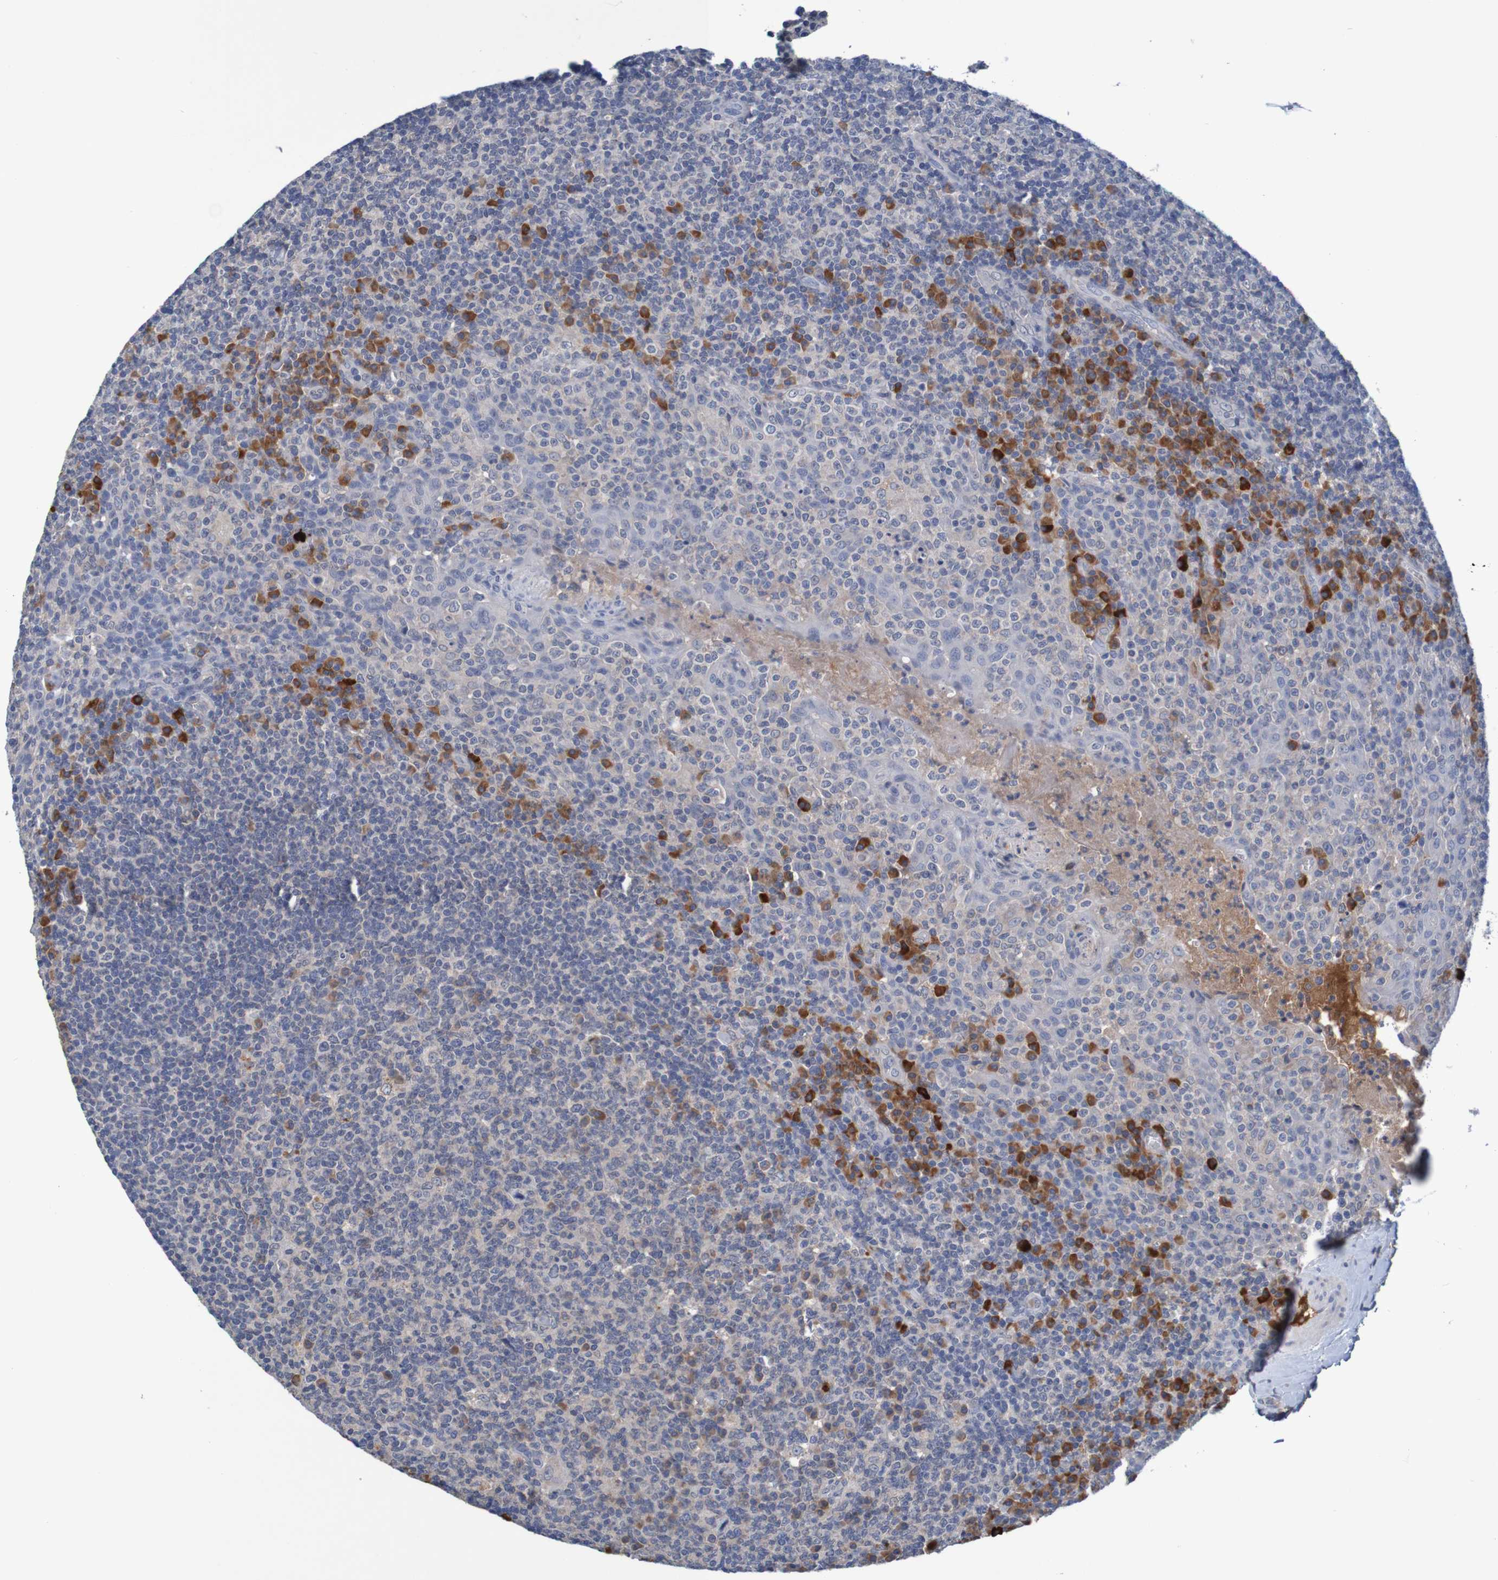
{"staining": {"intensity": "weak", "quantity": "25%-75%", "location": "cytoplasmic/membranous"}, "tissue": "tonsil", "cell_type": "Germinal center cells", "image_type": "normal", "snomed": [{"axis": "morphology", "description": "Normal tissue, NOS"}, {"axis": "topography", "description": "Tonsil"}], "caption": "A micrograph of tonsil stained for a protein reveals weak cytoplasmic/membranous brown staining in germinal center cells. The staining was performed using DAB to visualize the protein expression in brown, while the nuclei were stained in blue with hematoxylin (Magnification: 20x).", "gene": "LTA", "patient": {"sex": "male", "age": 17}}